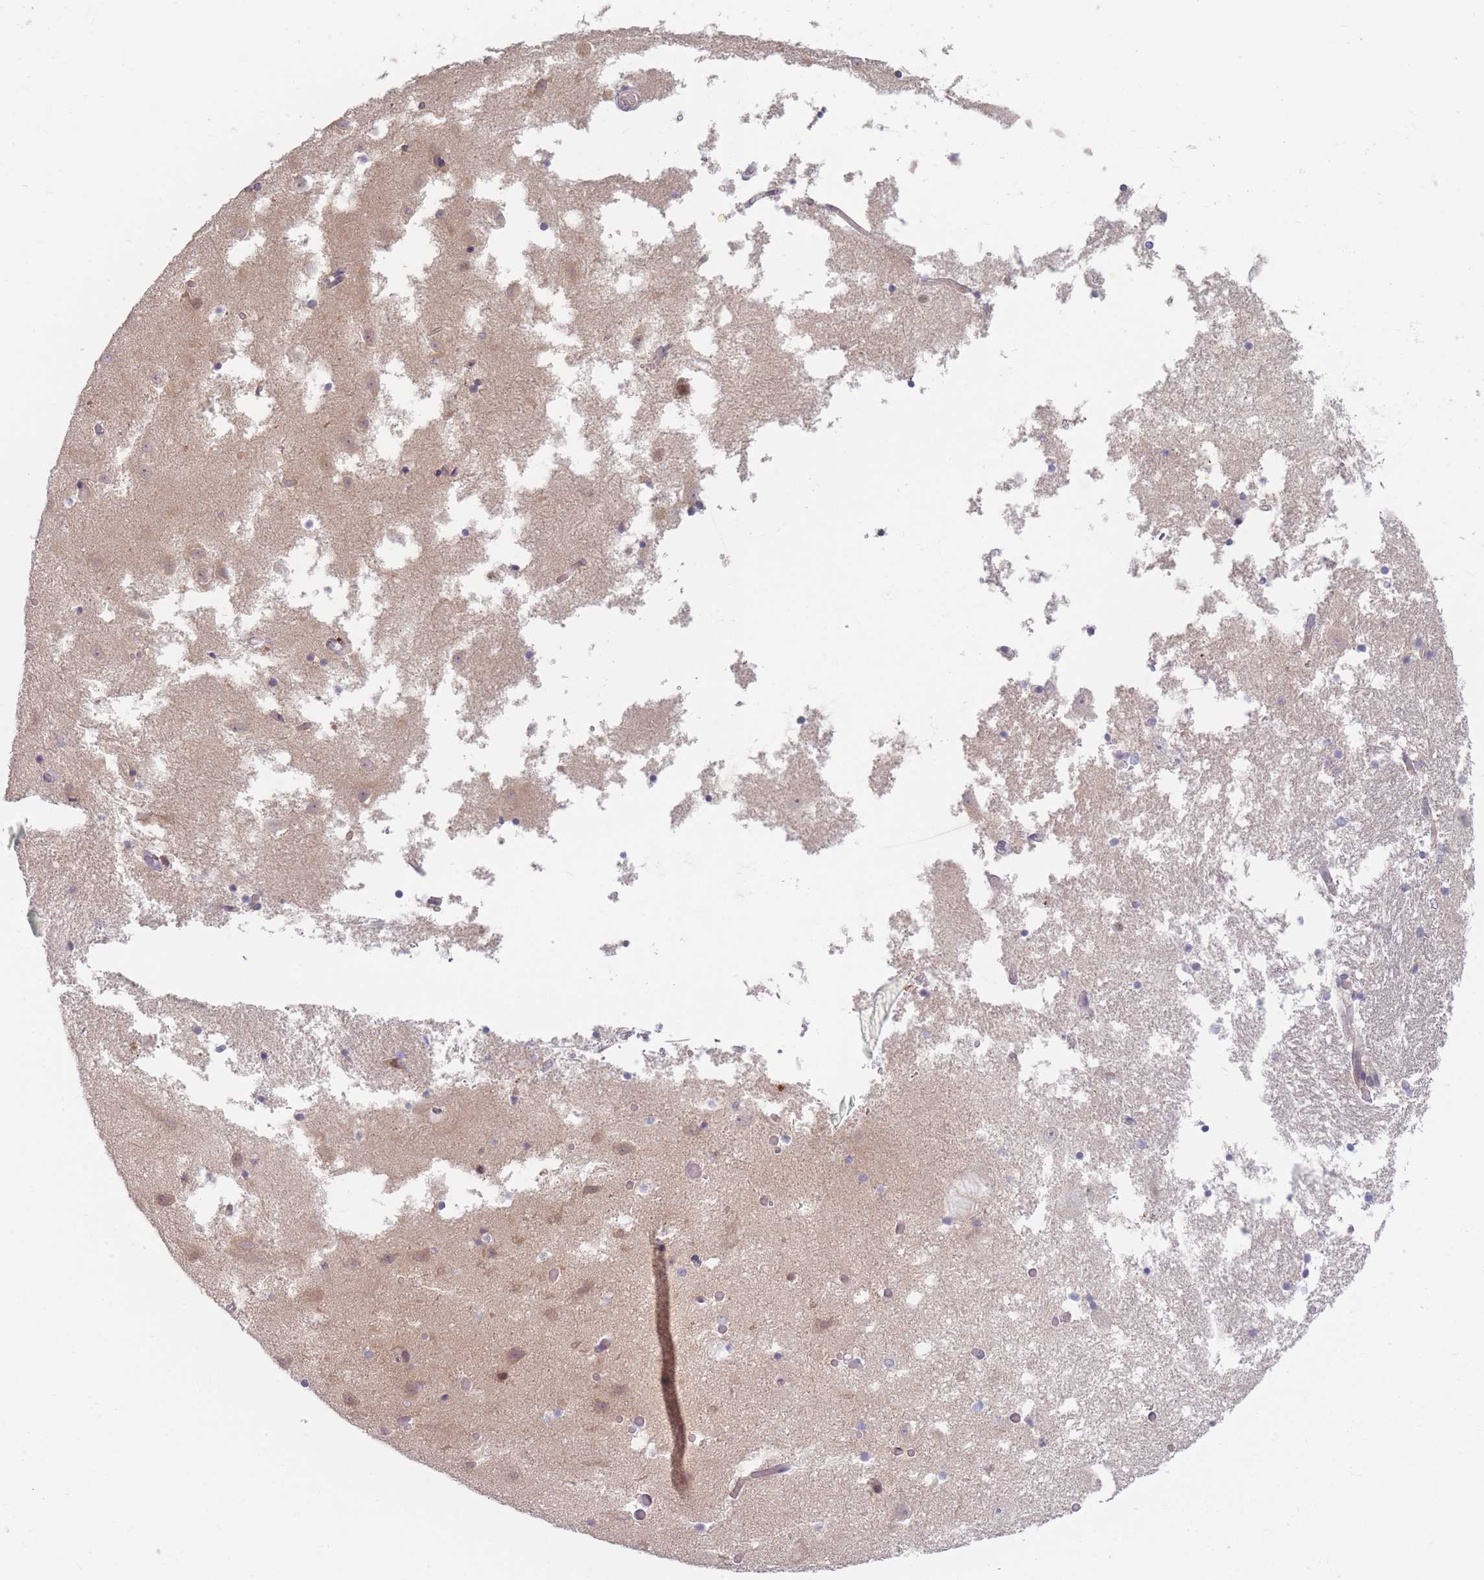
{"staining": {"intensity": "negative", "quantity": "none", "location": "none"}, "tissue": "hippocampus", "cell_type": "Glial cells", "image_type": "normal", "snomed": [{"axis": "morphology", "description": "Normal tissue, NOS"}, {"axis": "topography", "description": "Hippocampus"}], "caption": "Immunohistochemical staining of normal human hippocampus displays no significant expression in glial cells. (Brightfield microscopy of DAB (3,3'-diaminobenzidine) IHC at high magnification).", "gene": "ANKRD10", "patient": {"sex": "female", "age": 52}}